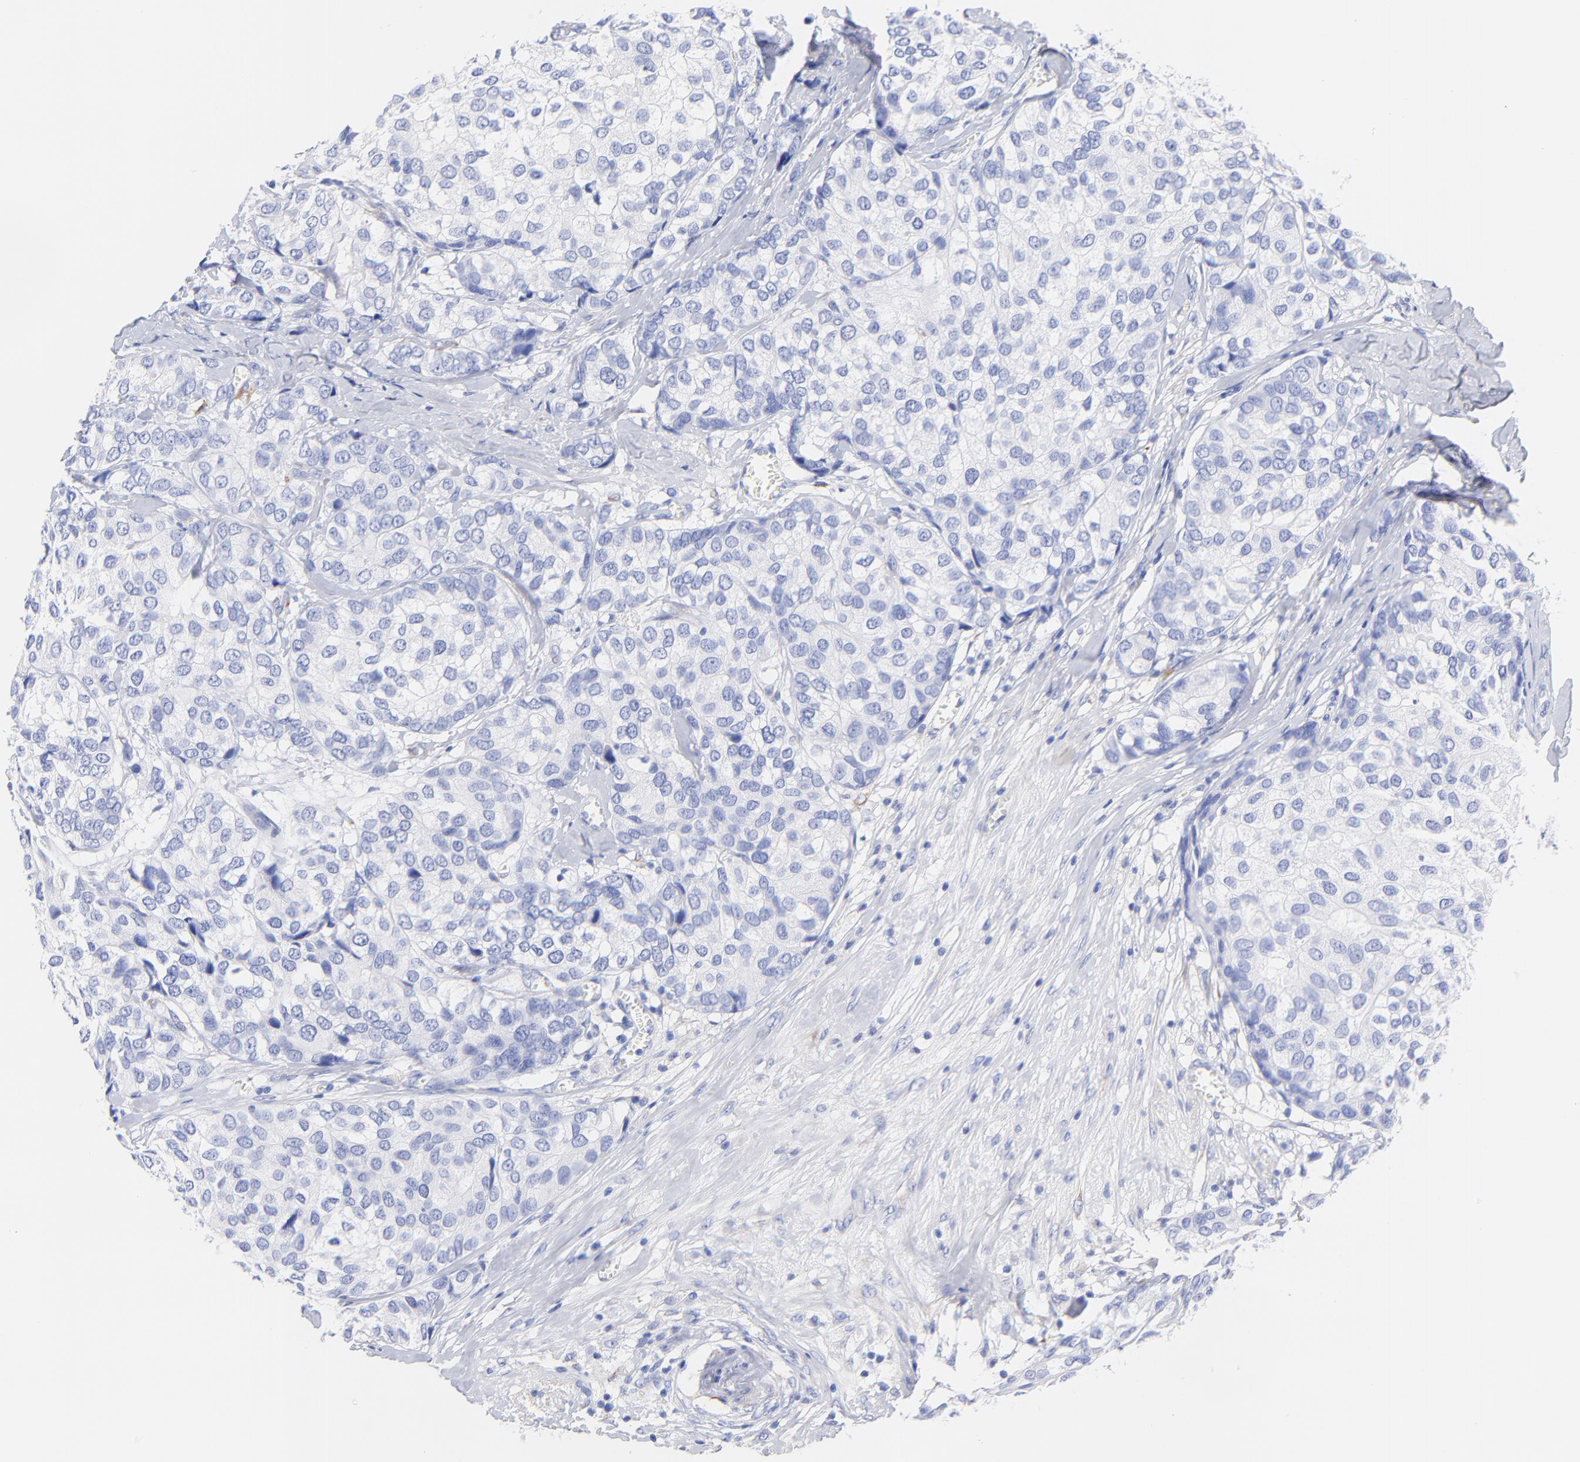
{"staining": {"intensity": "negative", "quantity": "none", "location": "none"}, "tissue": "breast cancer", "cell_type": "Tumor cells", "image_type": "cancer", "snomed": [{"axis": "morphology", "description": "Duct carcinoma"}, {"axis": "topography", "description": "Breast"}], "caption": "Immunohistochemistry (IHC) of human infiltrating ductal carcinoma (breast) demonstrates no staining in tumor cells. (DAB immunohistochemistry (IHC) with hematoxylin counter stain).", "gene": "C1QTNF6", "patient": {"sex": "female", "age": 68}}